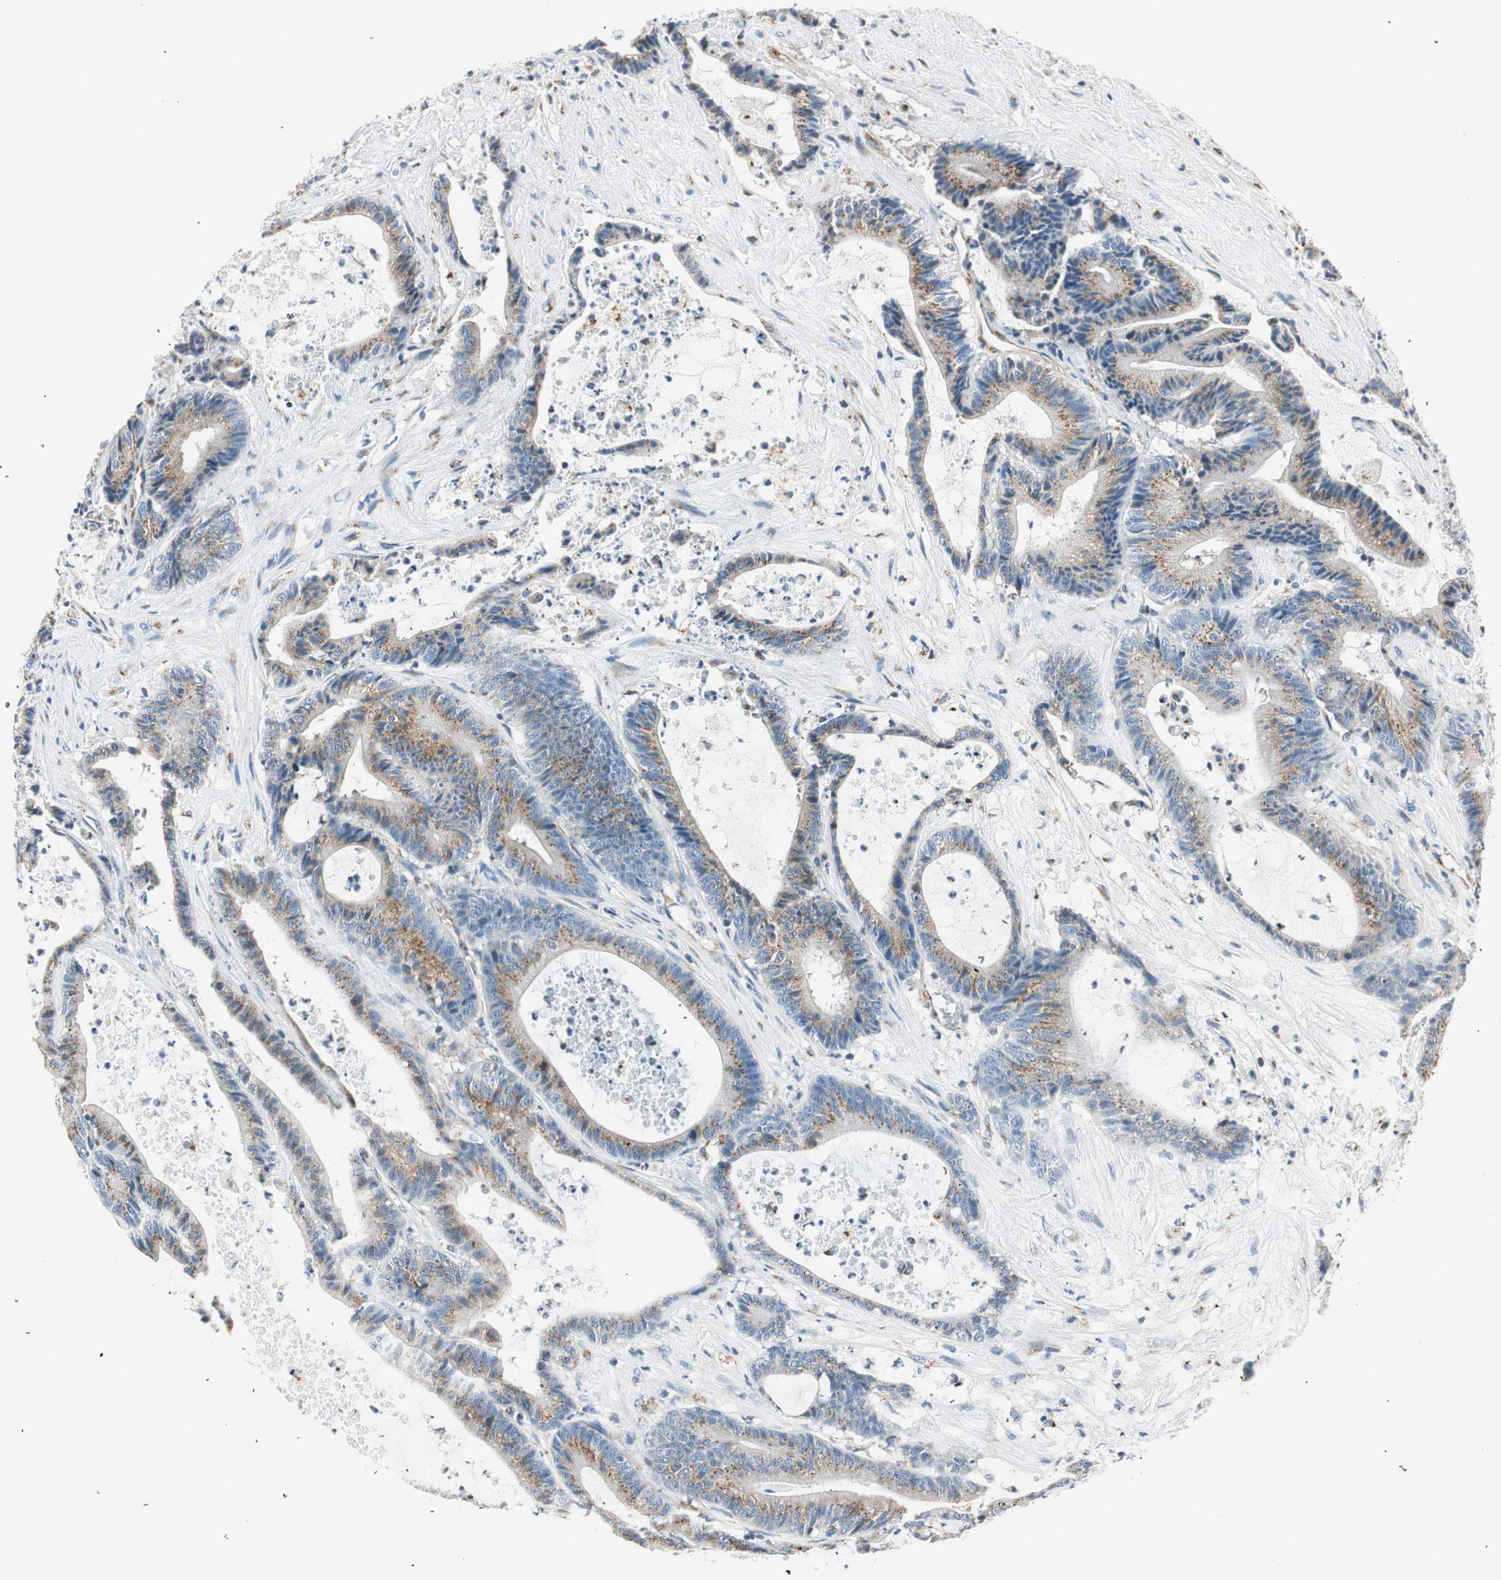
{"staining": {"intensity": "moderate", "quantity": ">75%", "location": "cytoplasmic/membranous"}, "tissue": "colorectal cancer", "cell_type": "Tumor cells", "image_type": "cancer", "snomed": [{"axis": "morphology", "description": "Adenocarcinoma, NOS"}, {"axis": "topography", "description": "Colon"}], "caption": "IHC of human colorectal cancer displays medium levels of moderate cytoplasmic/membranous expression in approximately >75% of tumor cells. The staining was performed using DAB (3,3'-diaminobenzidine), with brown indicating positive protein expression. Nuclei are stained blue with hematoxylin.", "gene": "TMF1", "patient": {"sex": "female", "age": 84}}